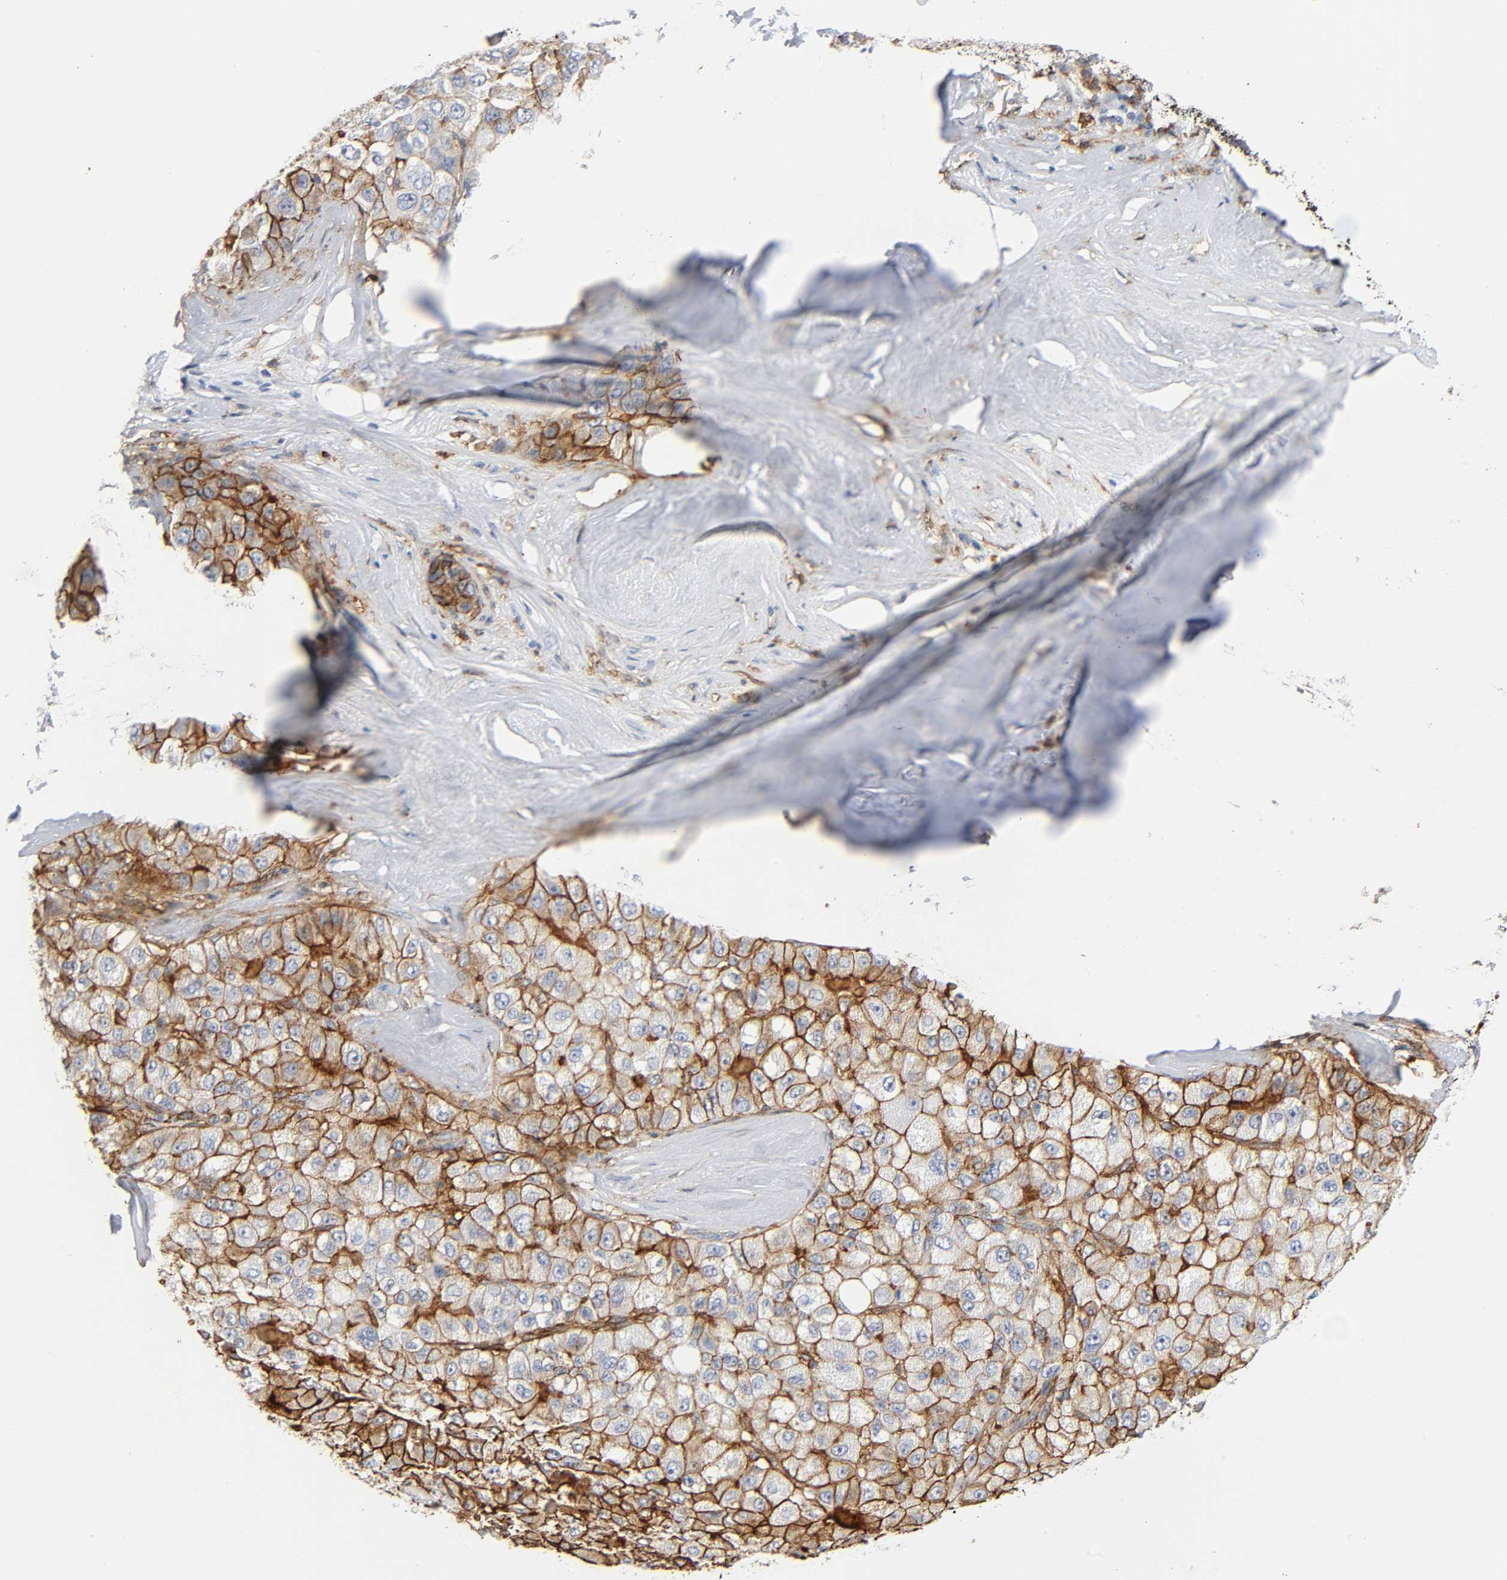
{"staining": {"intensity": "moderate", "quantity": ">75%", "location": "cytoplasmic/membranous"}, "tissue": "liver cancer", "cell_type": "Tumor cells", "image_type": "cancer", "snomed": [{"axis": "morphology", "description": "Carcinoma, Hepatocellular, NOS"}, {"axis": "topography", "description": "Liver"}], "caption": "Liver cancer was stained to show a protein in brown. There is medium levels of moderate cytoplasmic/membranous staining in approximately >75% of tumor cells.", "gene": "LYN", "patient": {"sex": "male", "age": 80}}